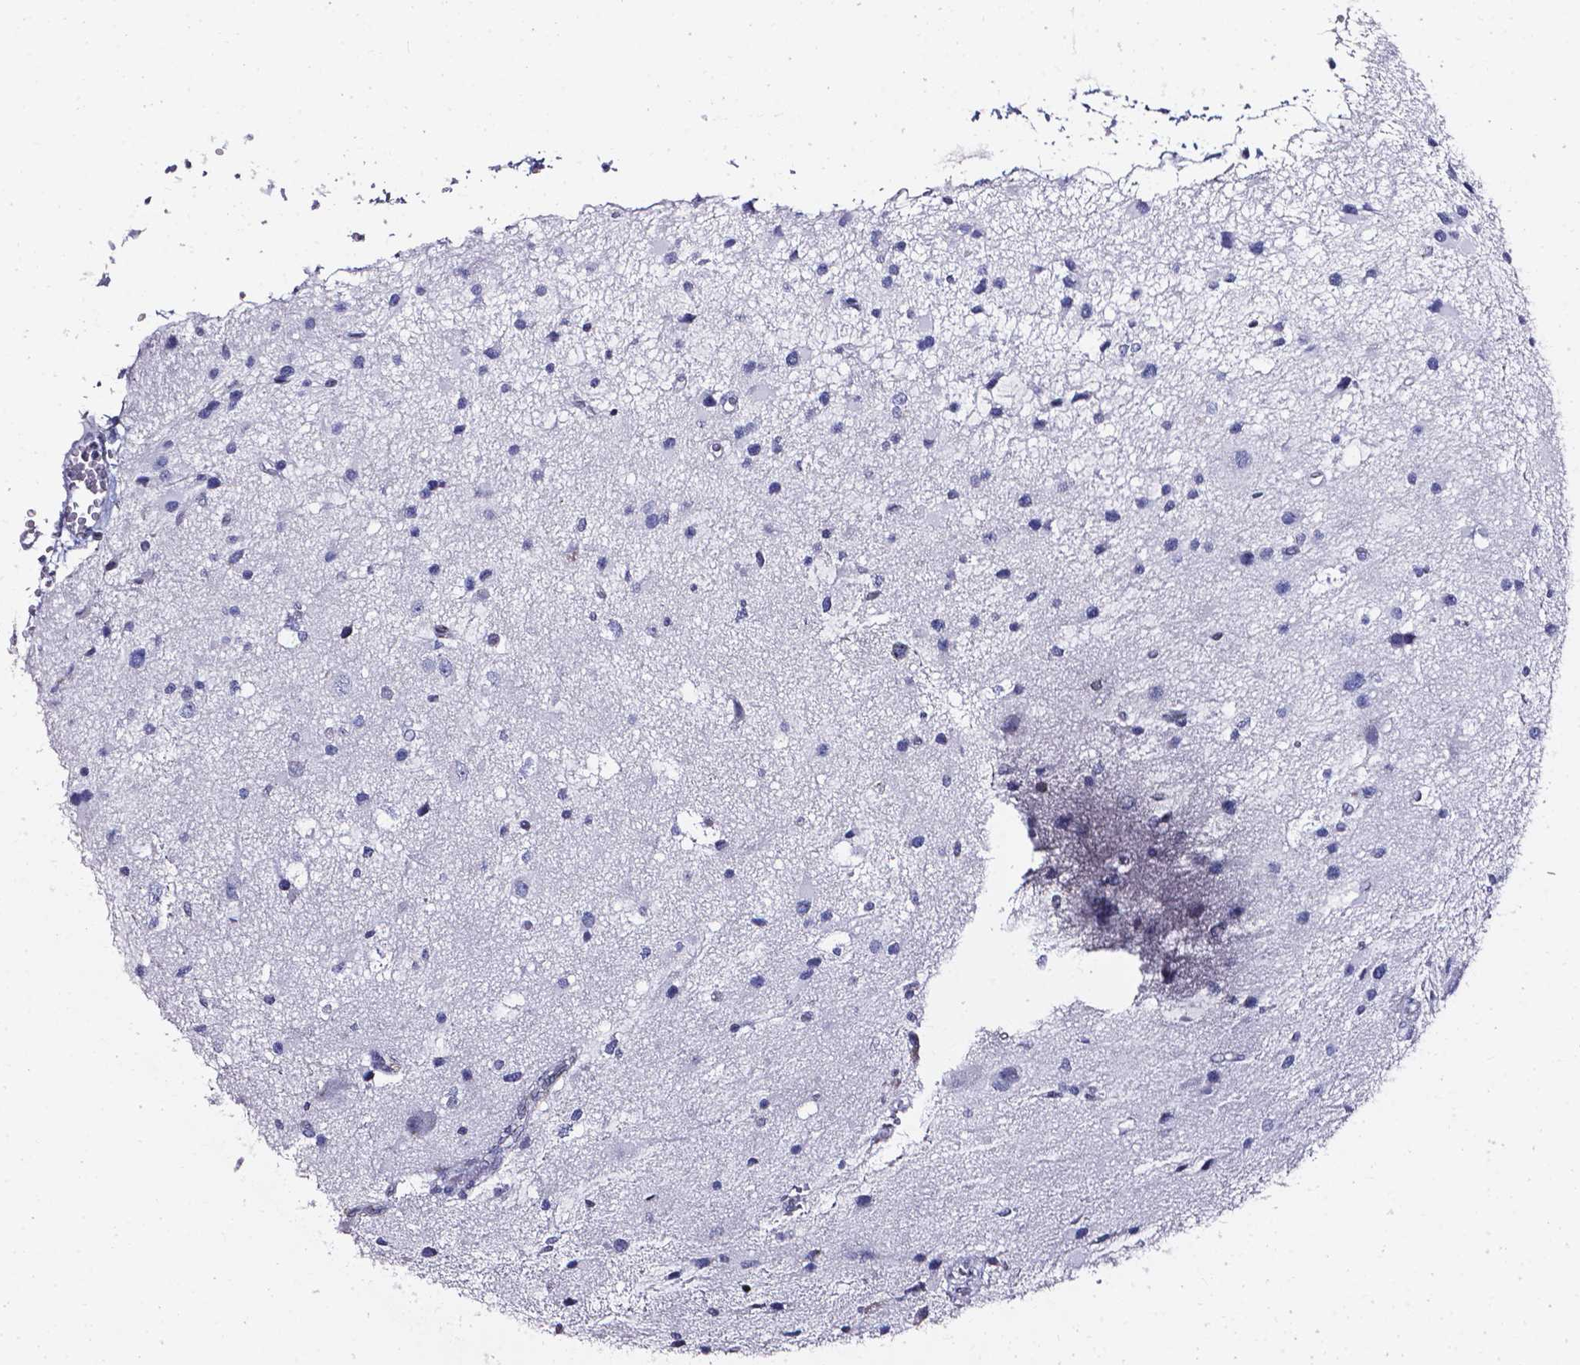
{"staining": {"intensity": "negative", "quantity": "none", "location": "none"}, "tissue": "glioma", "cell_type": "Tumor cells", "image_type": "cancer", "snomed": [{"axis": "morphology", "description": "Glioma, malignant, Low grade"}, {"axis": "topography", "description": "Brain"}], "caption": "Immunohistochemistry of human malignant glioma (low-grade) displays no positivity in tumor cells.", "gene": "AKR1B10", "patient": {"sex": "female", "age": 32}}